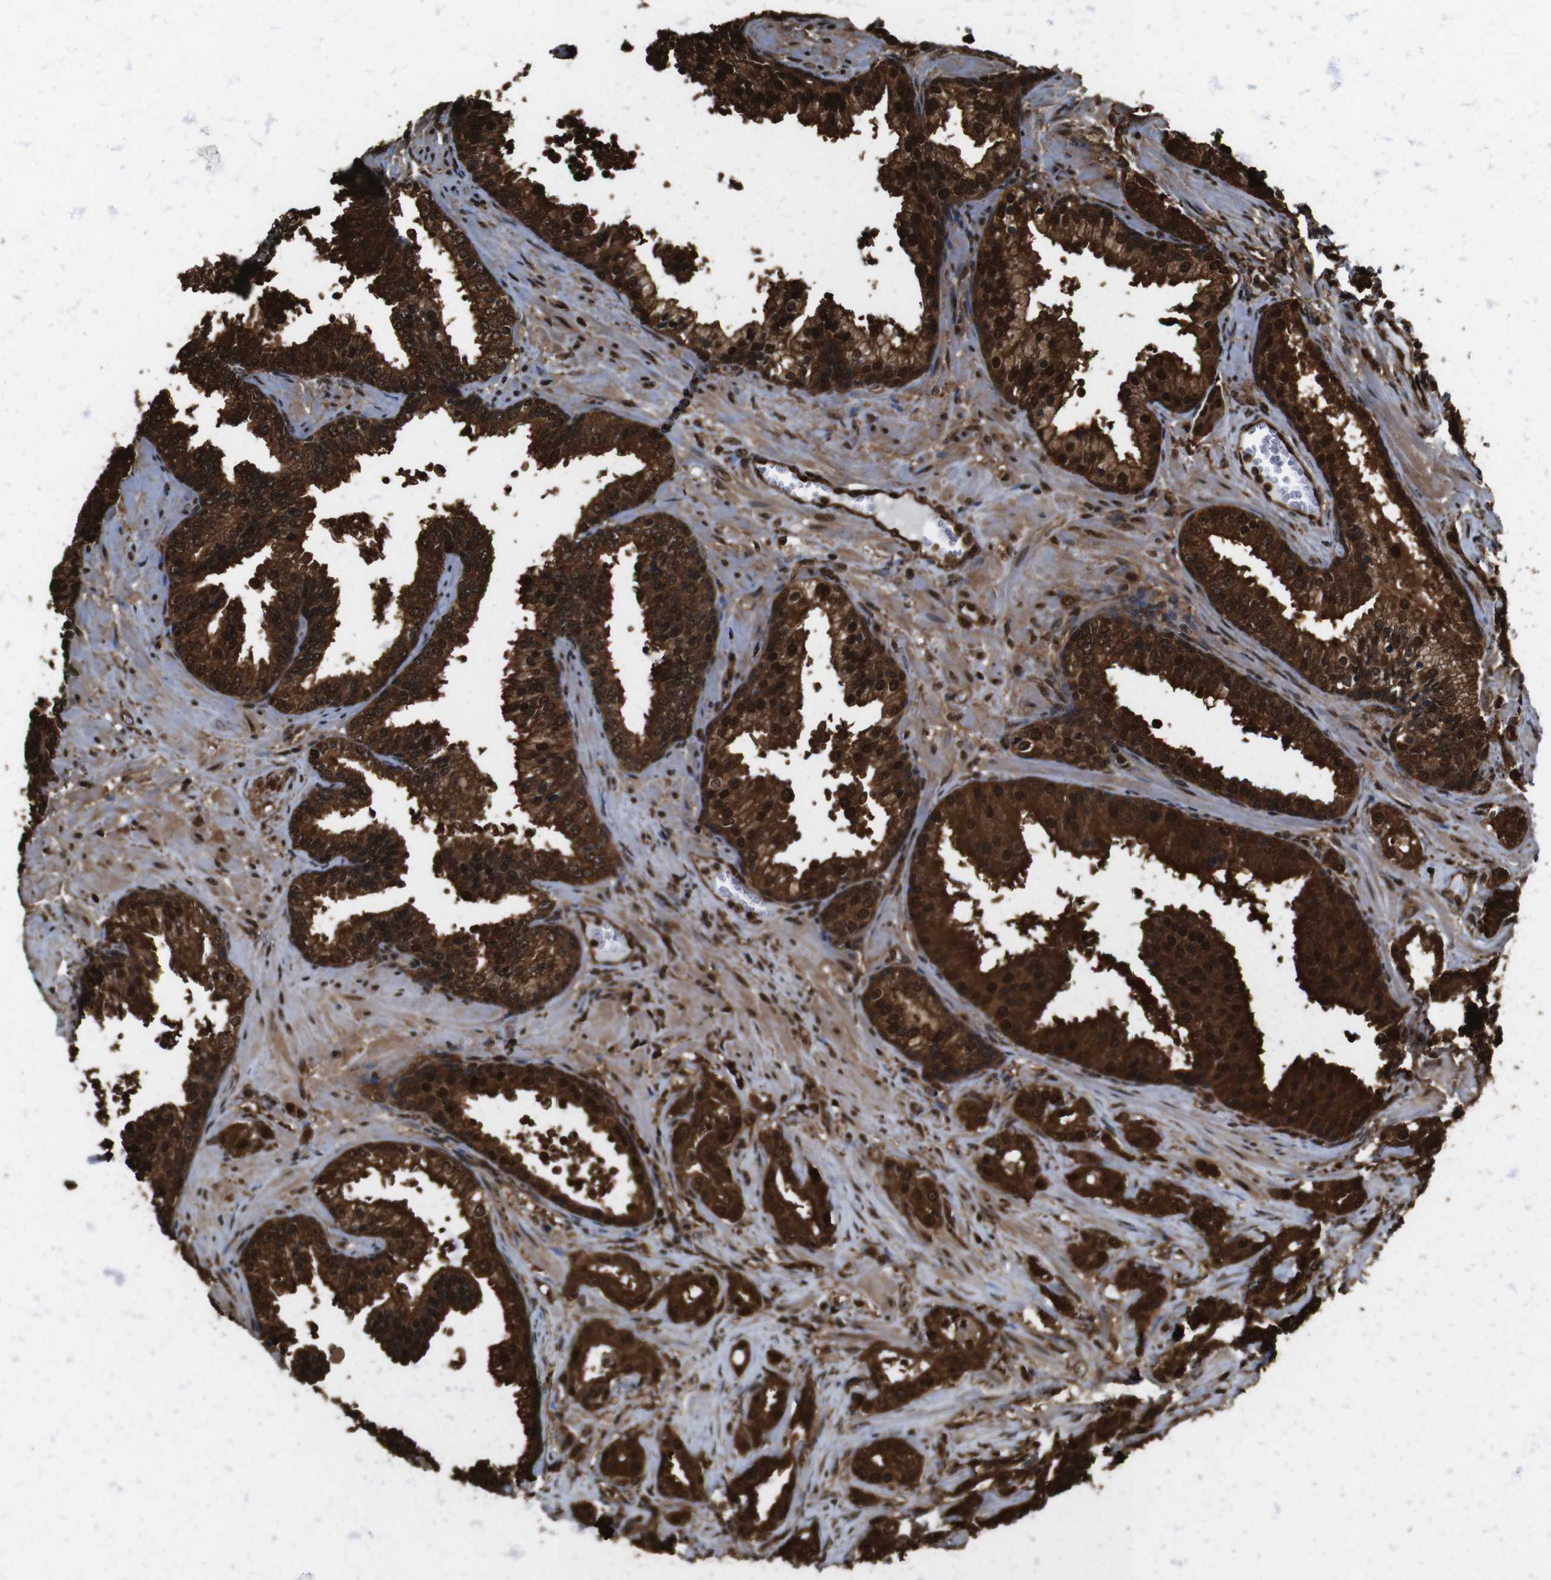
{"staining": {"intensity": "strong", "quantity": ">75%", "location": "cytoplasmic/membranous,nuclear"}, "tissue": "prostate cancer", "cell_type": "Tumor cells", "image_type": "cancer", "snomed": [{"axis": "morphology", "description": "Adenocarcinoma, Low grade"}, {"axis": "topography", "description": "Prostate"}], "caption": "An IHC photomicrograph of tumor tissue is shown. Protein staining in brown highlights strong cytoplasmic/membranous and nuclear positivity in adenocarcinoma (low-grade) (prostate) within tumor cells.", "gene": "VCP", "patient": {"sex": "male", "age": 59}}